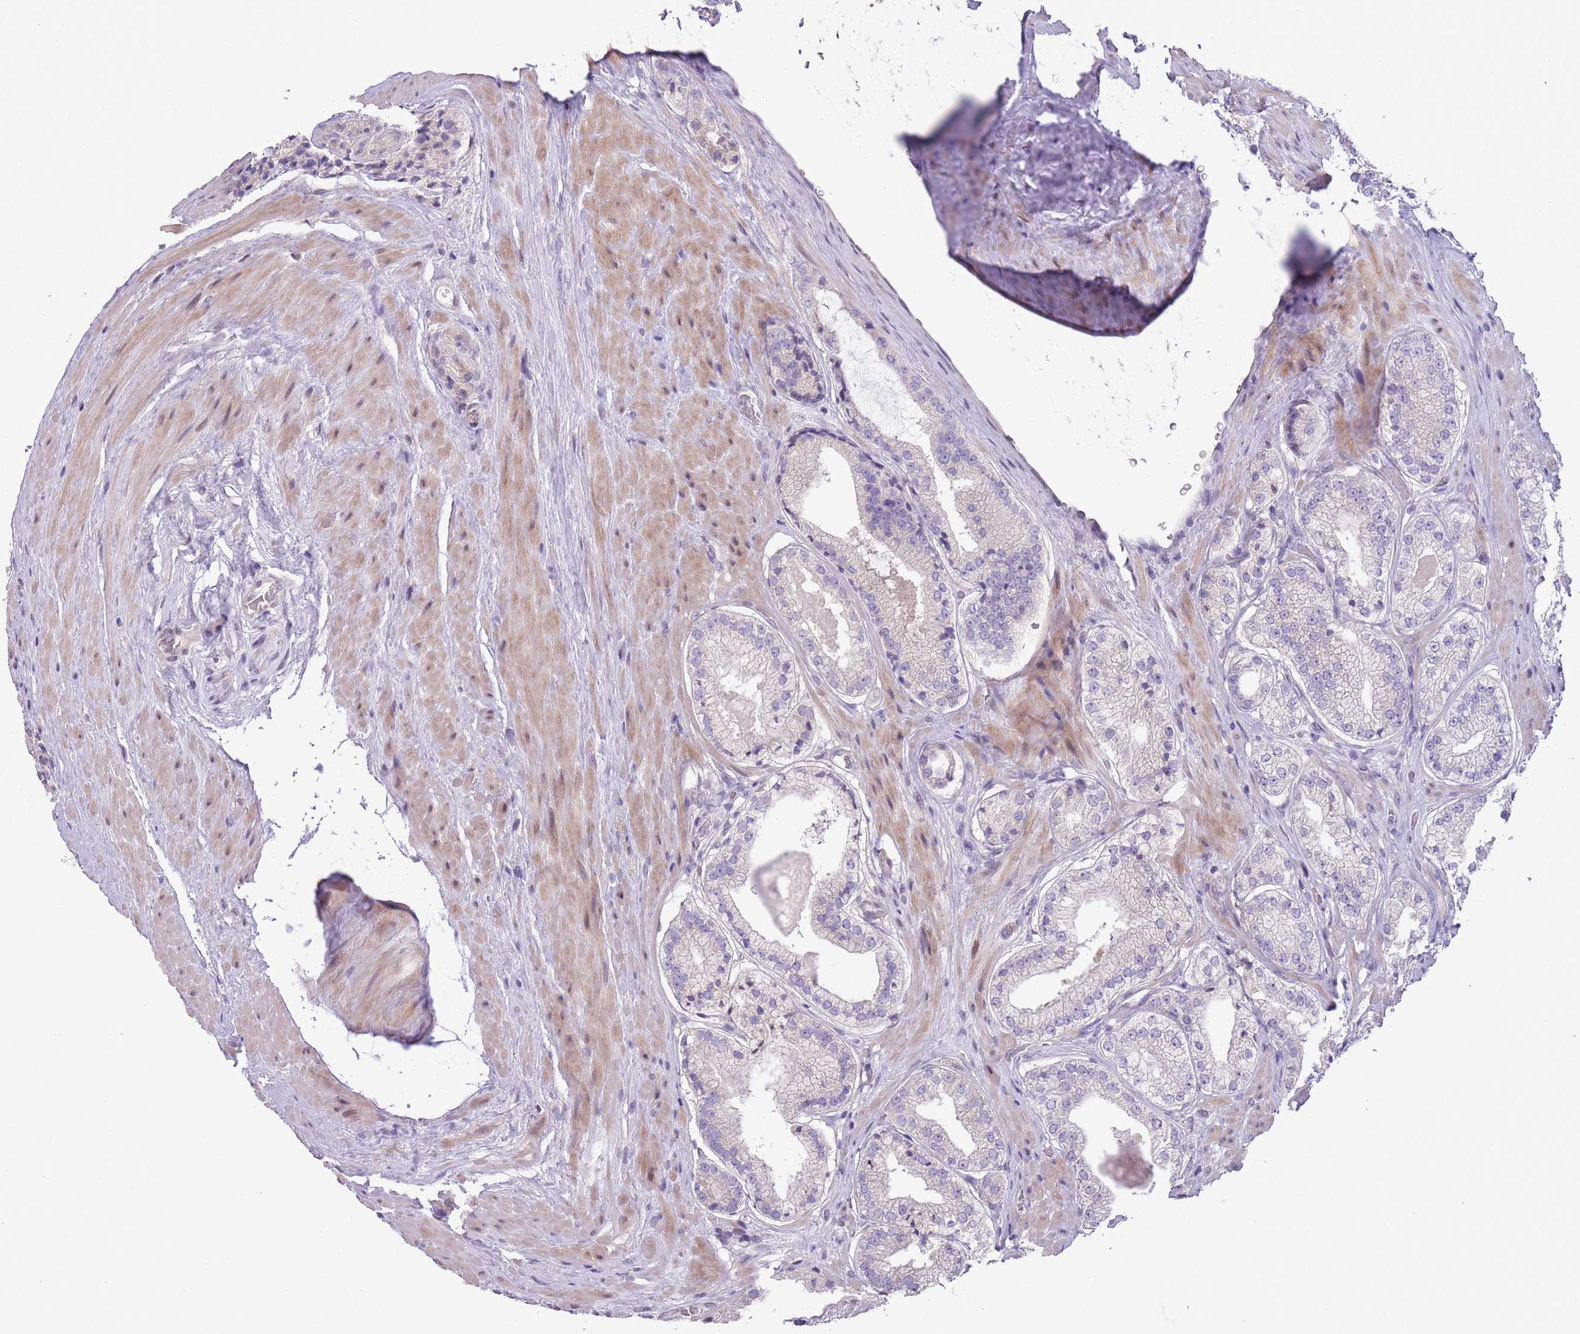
{"staining": {"intensity": "negative", "quantity": "none", "location": "none"}, "tissue": "prostate cancer", "cell_type": "Tumor cells", "image_type": "cancer", "snomed": [{"axis": "morphology", "description": "Adenocarcinoma, High grade"}, {"axis": "topography", "description": "Prostate"}], "caption": "This is a histopathology image of IHC staining of prostate cancer (high-grade adenocarcinoma), which shows no staining in tumor cells.", "gene": "CCND2", "patient": {"sex": "male", "age": 71}}